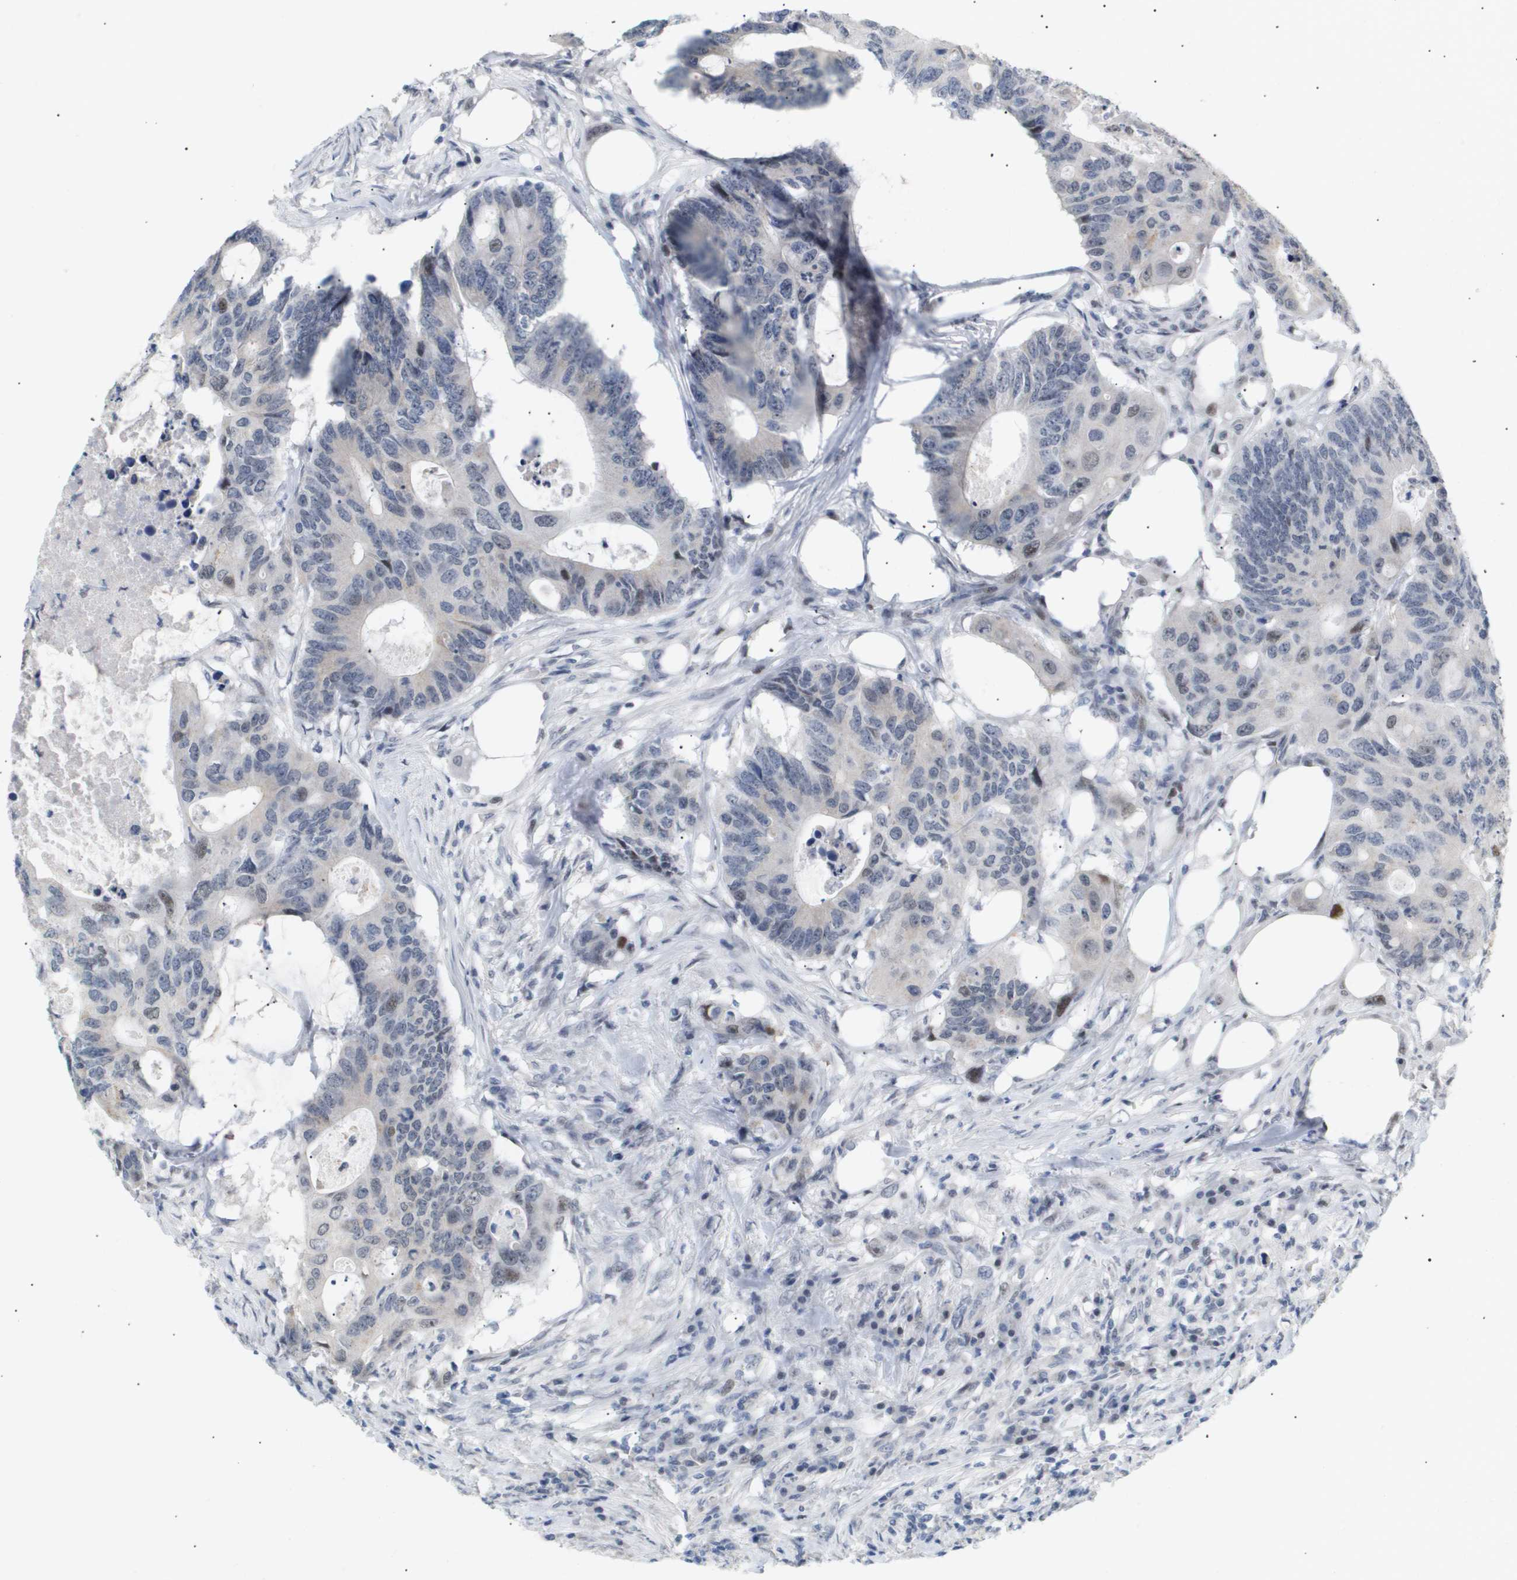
{"staining": {"intensity": "moderate", "quantity": "<25%", "location": "nuclear"}, "tissue": "colorectal cancer", "cell_type": "Tumor cells", "image_type": "cancer", "snomed": [{"axis": "morphology", "description": "Adenocarcinoma, NOS"}, {"axis": "topography", "description": "Colon"}], "caption": "Adenocarcinoma (colorectal) stained with DAB (3,3'-diaminobenzidine) immunohistochemistry (IHC) exhibits low levels of moderate nuclear positivity in about <25% of tumor cells. (DAB (3,3'-diaminobenzidine) IHC, brown staining for protein, blue staining for nuclei).", "gene": "PPARD", "patient": {"sex": "male", "age": 71}}